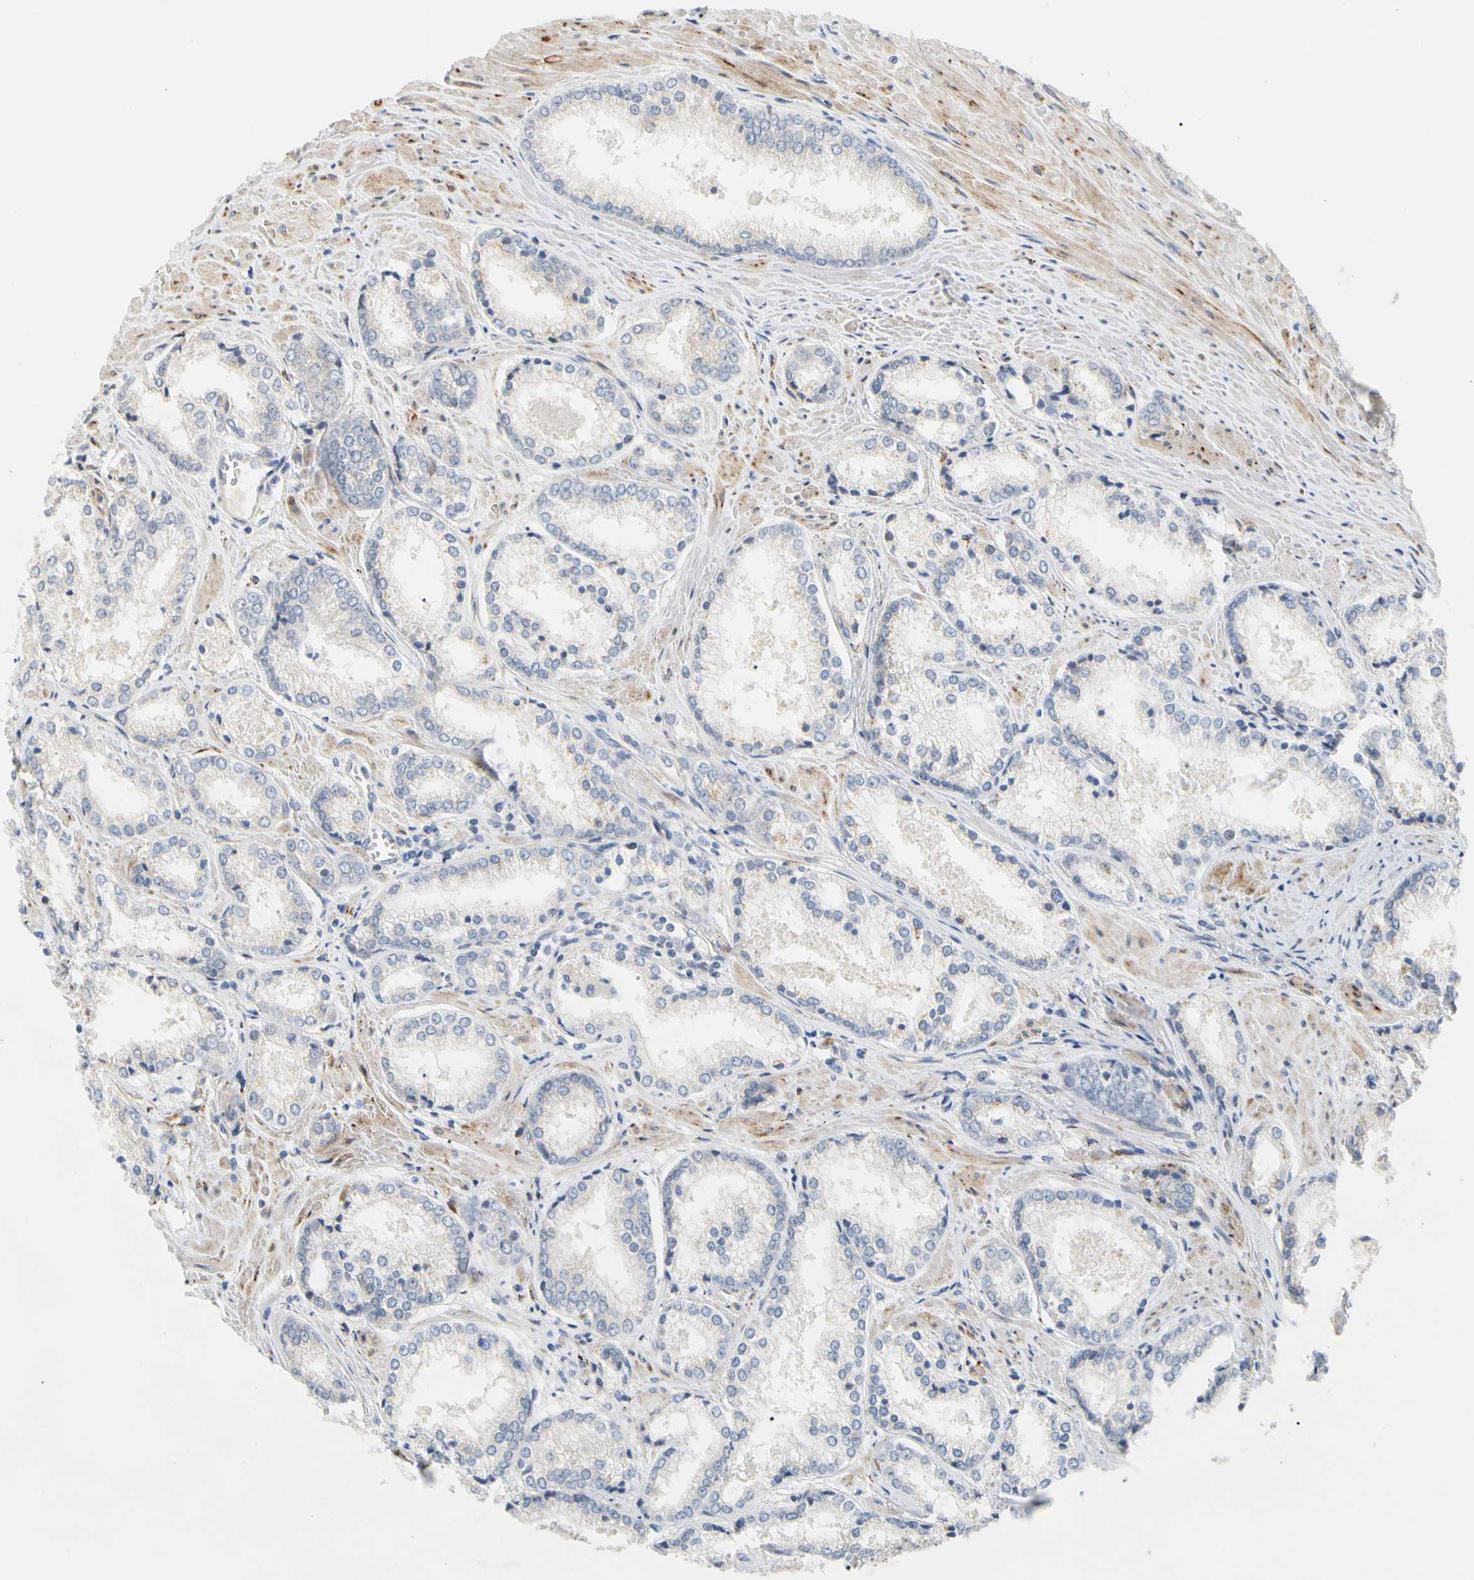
{"staining": {"intensity": "negative", "quantity": "none", "location": "none"}, "tissue": "prostate cancer", "cell_type": "Tumor cells", "image_type": "cancer", "snomed": [{"axis": "morphology", "description": "Adenocarcinoma, Low grade"}, {"axis": "topography", "description": "Prostate"}], "caption": "The micrograph reveals no staining of tumor cells in prostate cancer (adenocarcinoma (low-grade)). (Brightfield microscopy of DAB (3,3'-diaminobenzidine) immunohistochemistry at high magnification).", "gene": "ZNF236", "patient": {"sex": "male", "age": 64}}